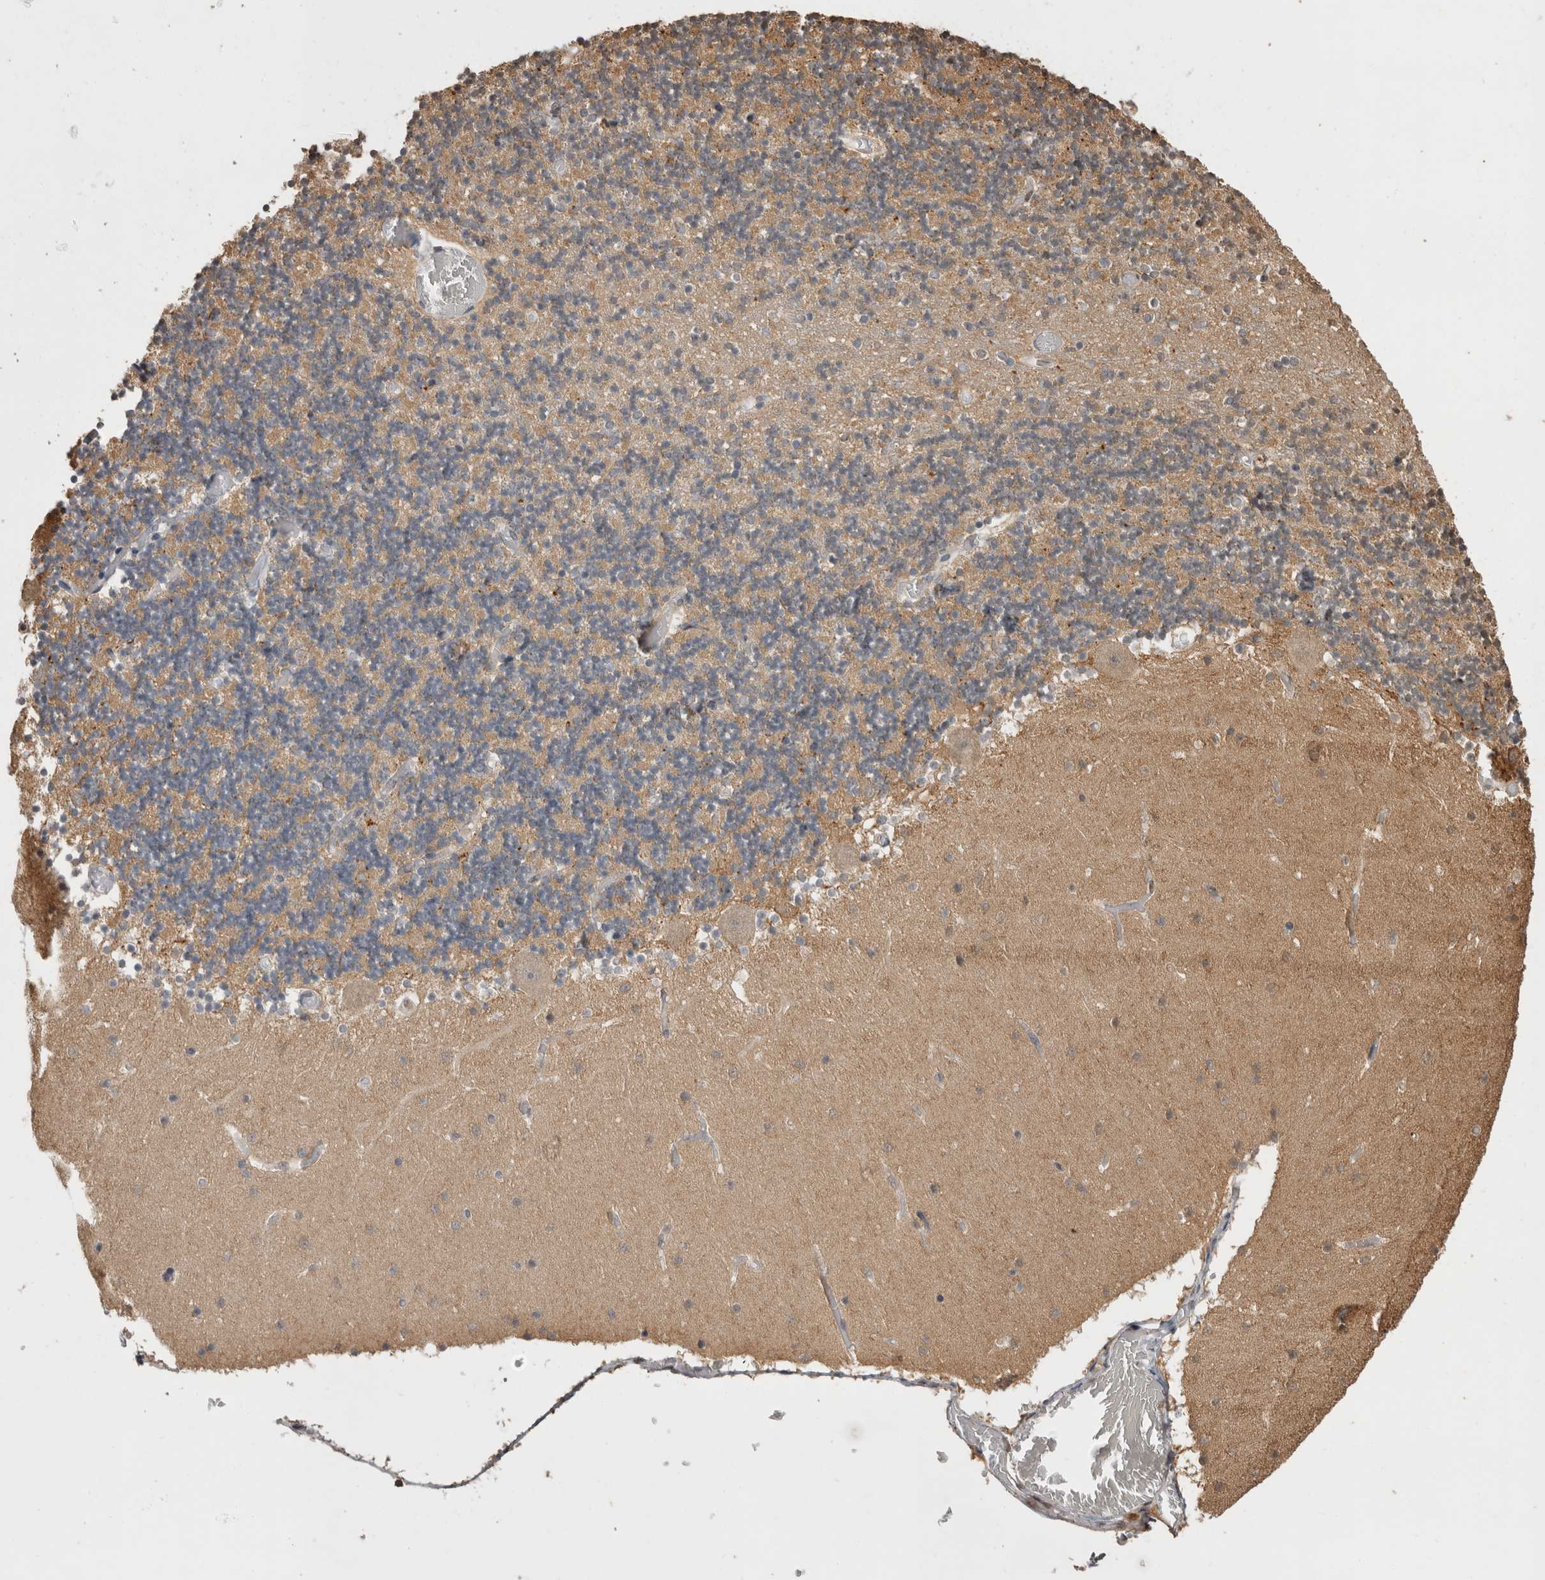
{"staining": {"intensity": "moderate", "quantity": "25%-75%", "location": "cytoplasmic/membranous"}, "tissue": "cerebellum", "cell_type": "Cells in granular layer", "image_type": "normal", "snomed": [{"axis": "morphology", "description": "Normal tissue, NOS"}, {"axis": "topography", "description": "Cerebellum"}], "caption": "Immunohistochemistry (IHC) photomicrograph of unremarkable cerebellum stained for a protein (brown), which reveals medium levels of moderate cytoplasmic/membranous positivity in about 25%-75% of cells in granular layer.", "gene": "PREP", "patient": {"sex": "female", "age": 28}}